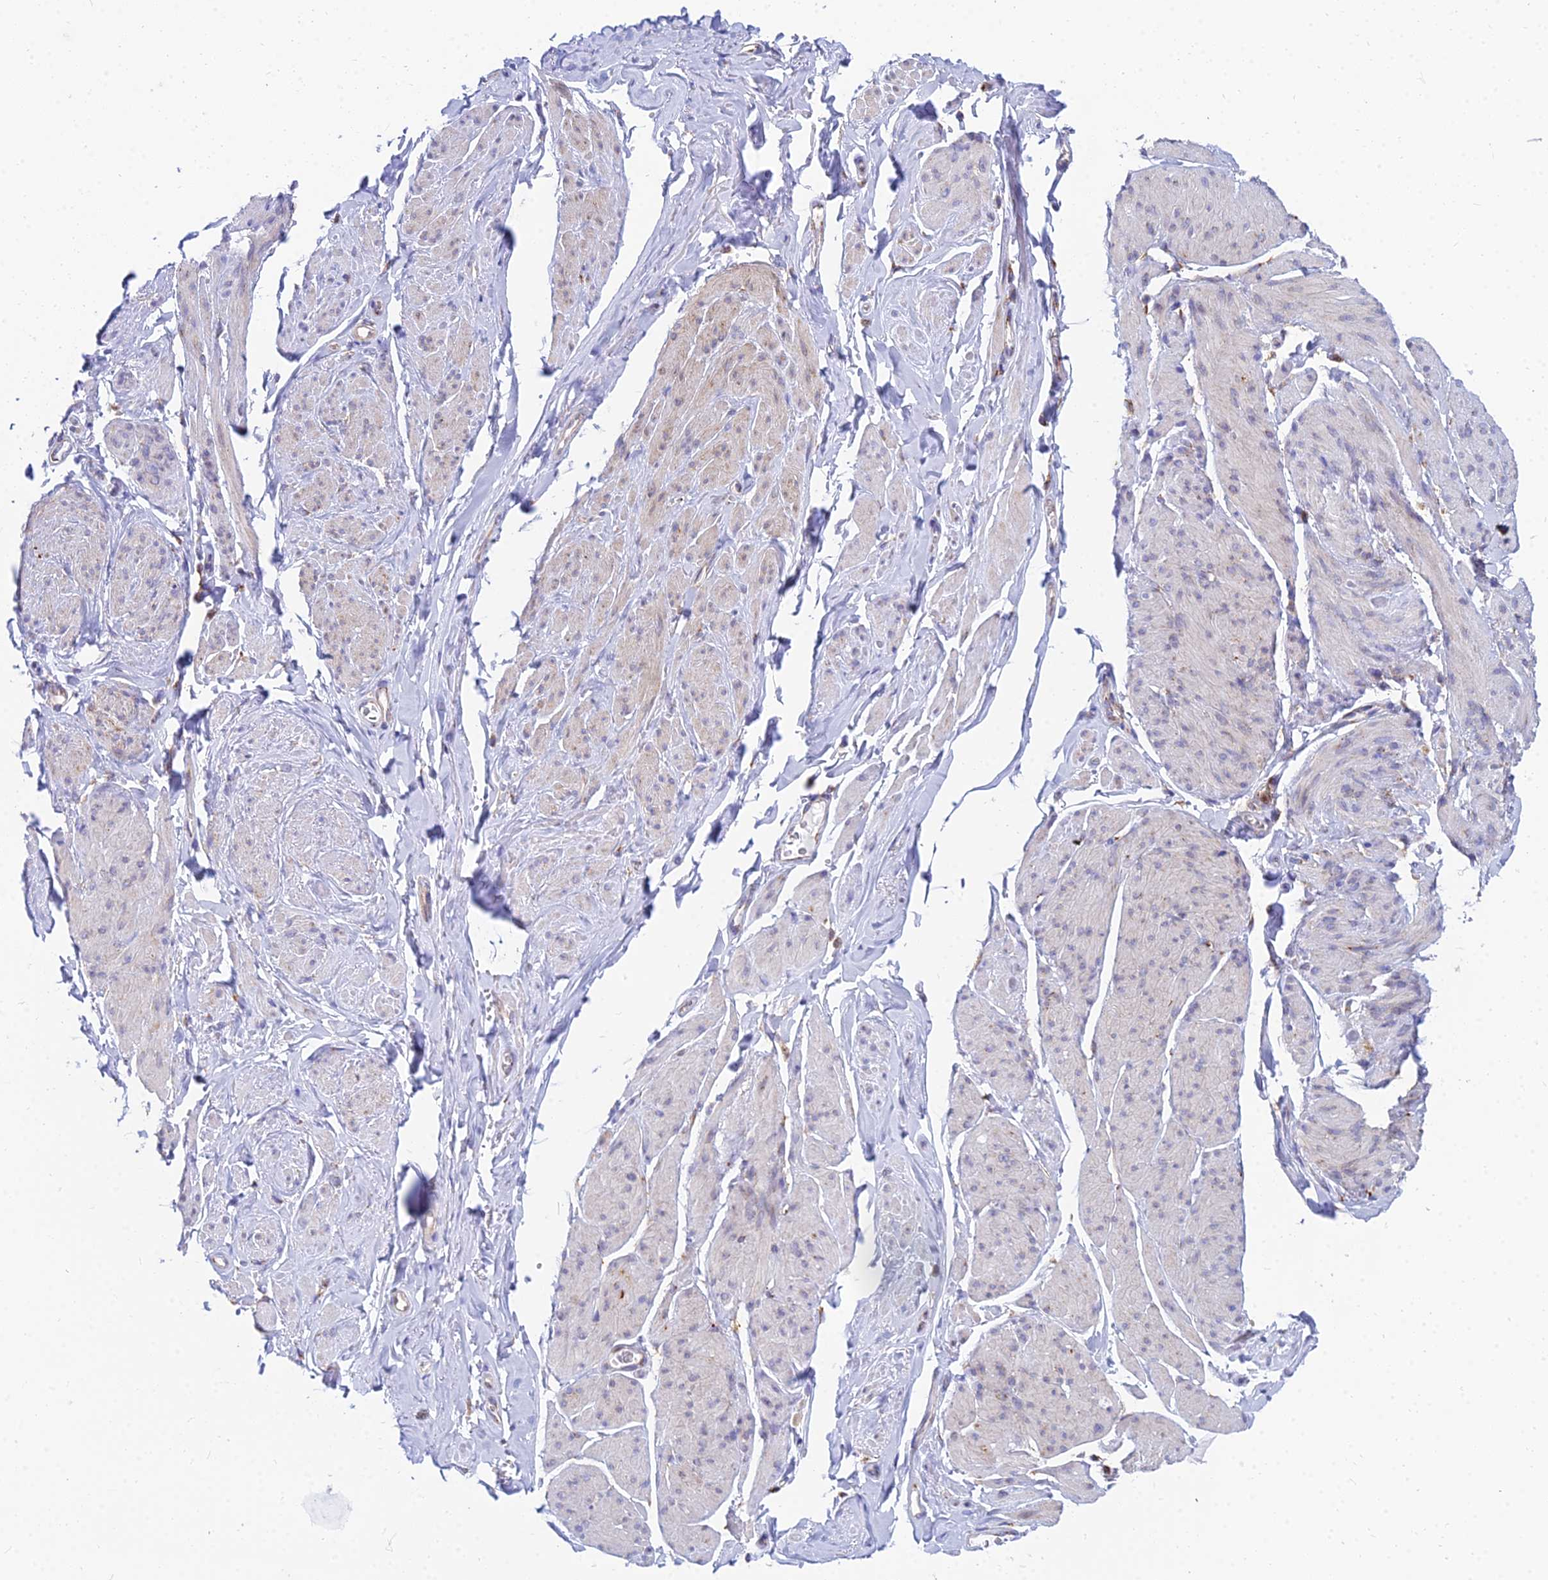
{"staining": {"intensity": "weak", "quantity": "25%-75%", "location": "cytoplasmic/membranous"}, "tissue": "smooth muscle", "cell_type": "Smooth muscle cells", "image_type": "normal", "snomed": [{"axis": "morphology", "description": "Normal tissue, NOS"}, {"axis": "topography", "description": "Smooth muscle"}, {"axis": "topography", "description": "Peripheral nerve tissue"}], "caption": "Immunohistochemical staining of normal smooth muscle shows weak cytoplasmic/membranous protein staining in approximately 25%-75% of smooth muscle cells.", "gene": "CCT6A", "patient": {"sex": "male", "age": 69}}